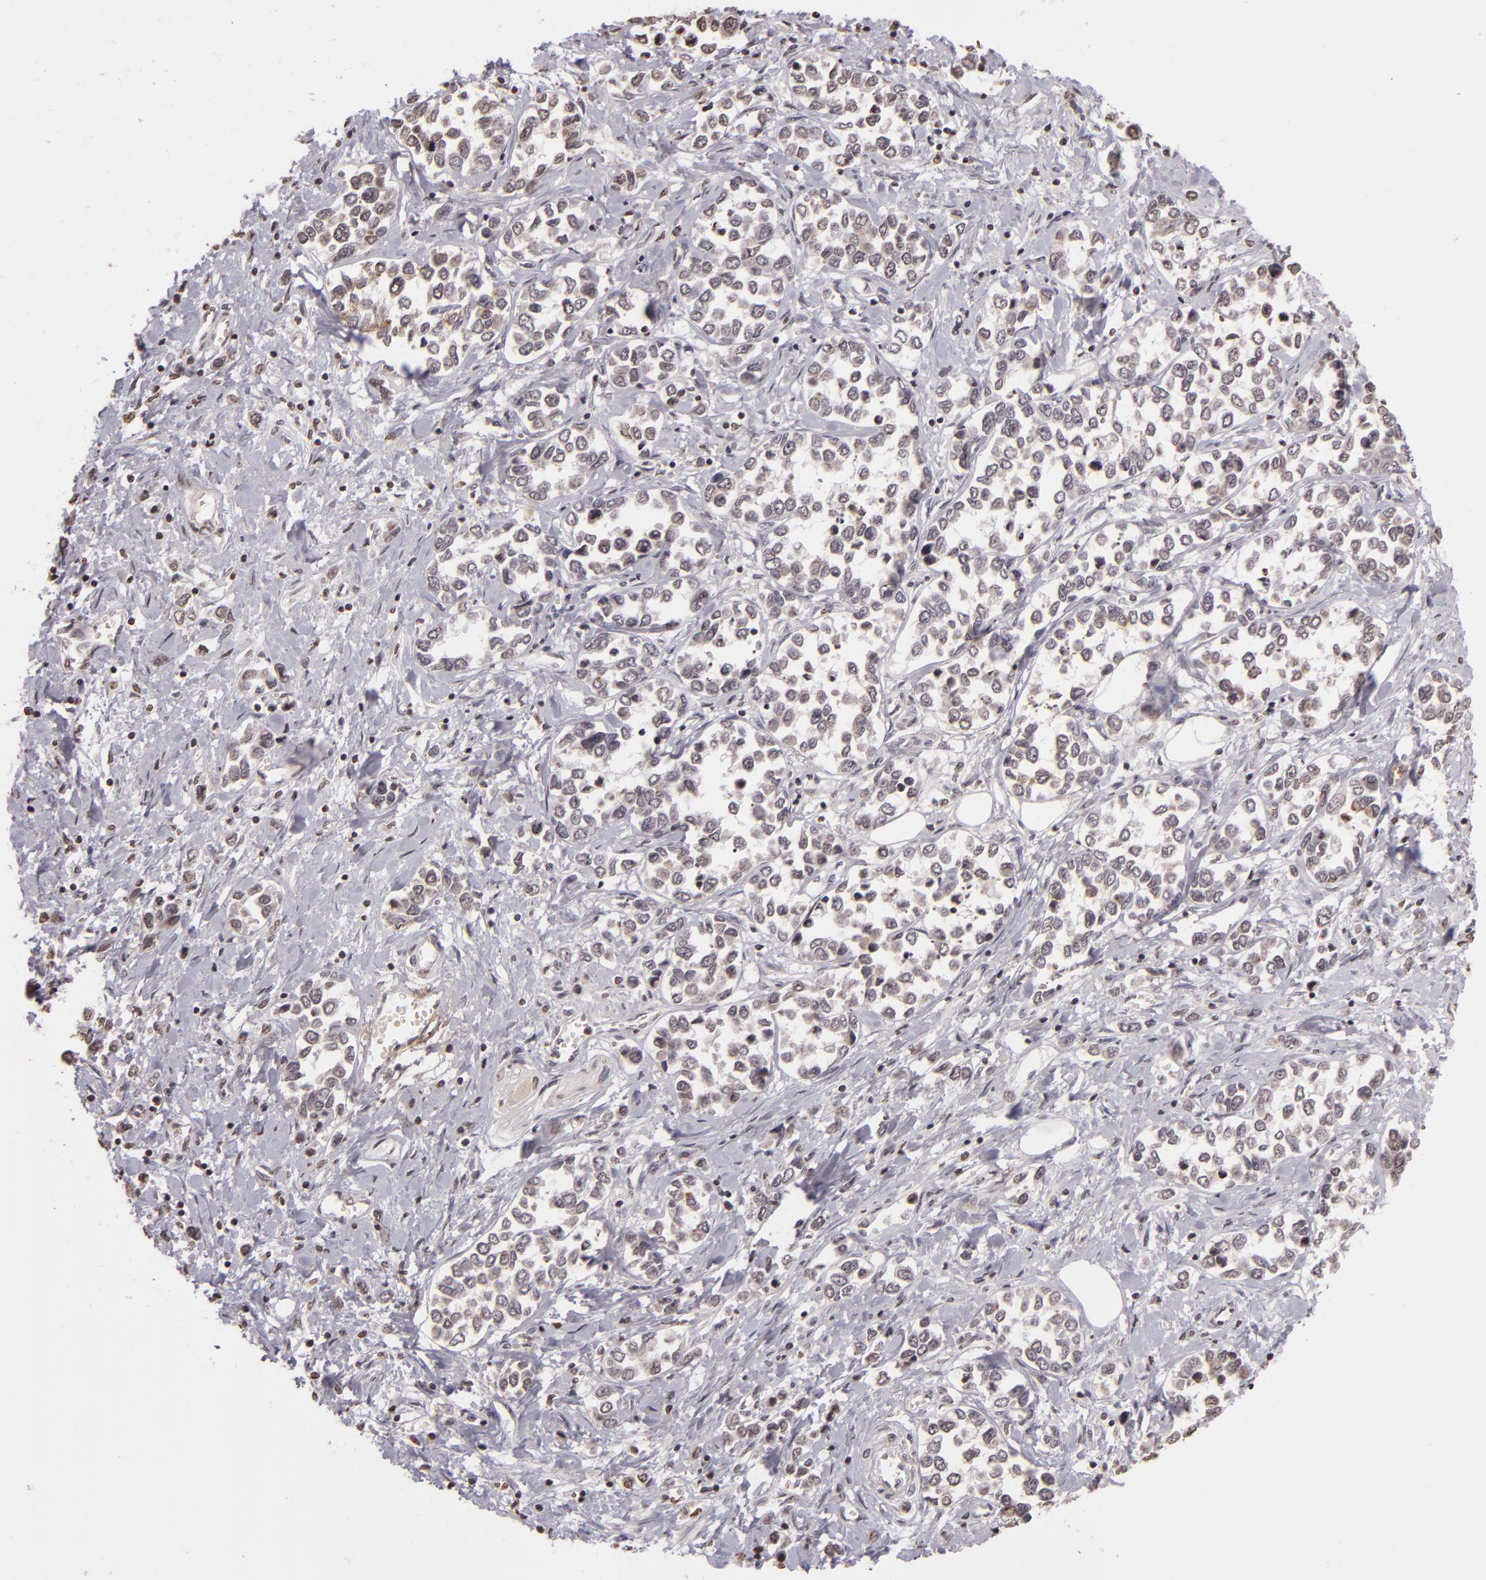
{"staining": {"intensity": "weak", "quantity": "<25%", "location": "nuclear"}, "tissue": "stomach cancer", "cell_type": "Tumor cells", "image_type": "cancer", "snomed": [{"axis": "morphology", "description": "Adenocarcinoma, NOS"}, {"axis": "topography", "description": "Stomach, upper"}], "caption": "High power microscopy photomicrograph of an immunohistochemistry (IHC) micrograph of stomach cancer, revealing no significant staining in tumor cells.", "gene": "THRB", "patient": {"sex": "male", "age": 76}}